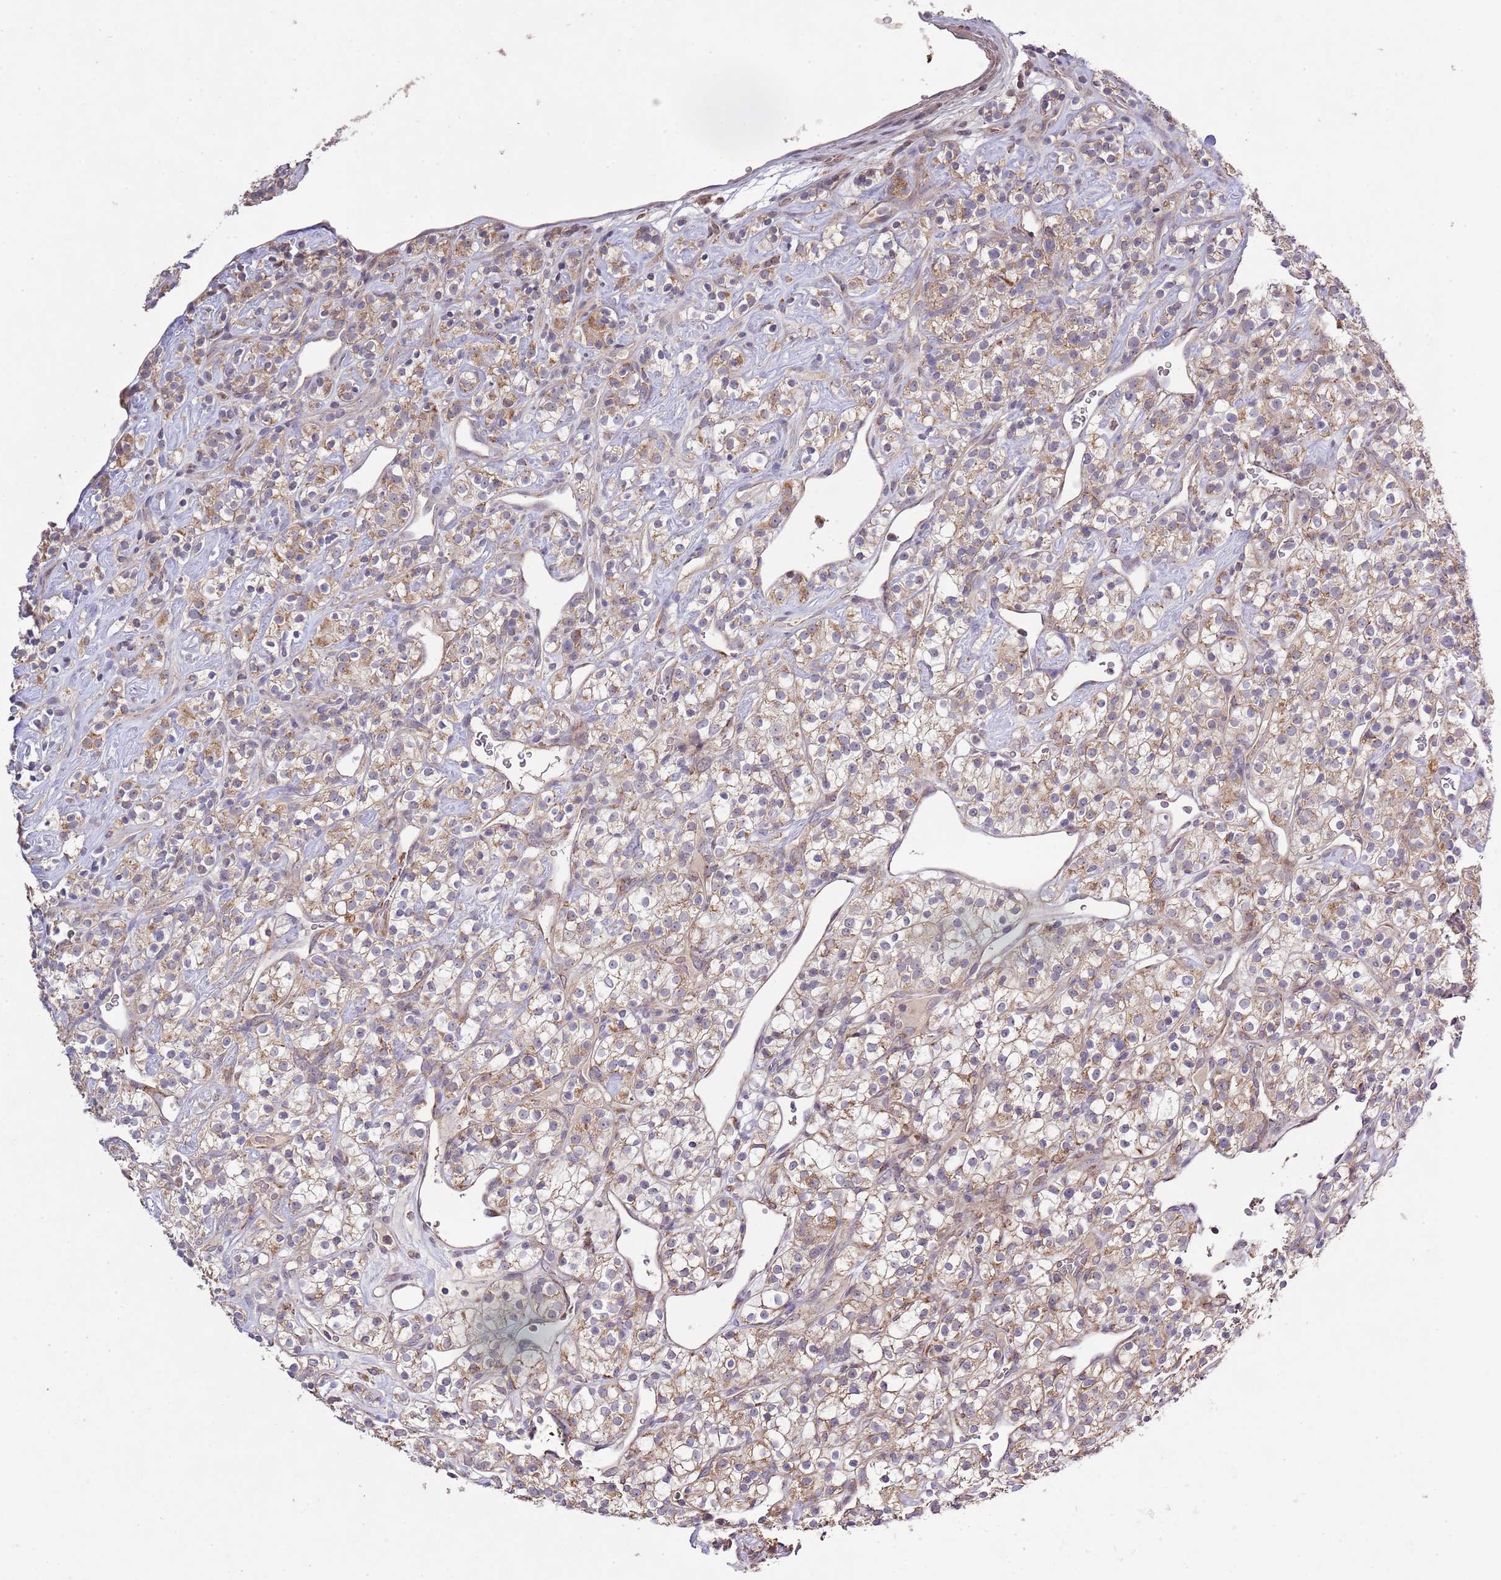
{"staining": {"intensity": "weak", "quantity": ">75%", "location": "cytoplasmic/membranous"}, "tissue": "renal cancer", "cell_type": "Tumor cells", "image_type": "cancer", "snomed": [{"axis": "morphology", "description": "Adenocarcinoma, NOS"}, {"axis": "topography", "description": "Kidney"}], "caption": "Immunohistochemistry (IHC) histopathology image of human adenocarcinoma (renal) stained for a protein (brown), which demonstrates low levels of weak cytoplasmic/membranous expression in about >75% of tumor cells.", "gene": "IVD", "patient": {"sex": "male", "age": 77}}